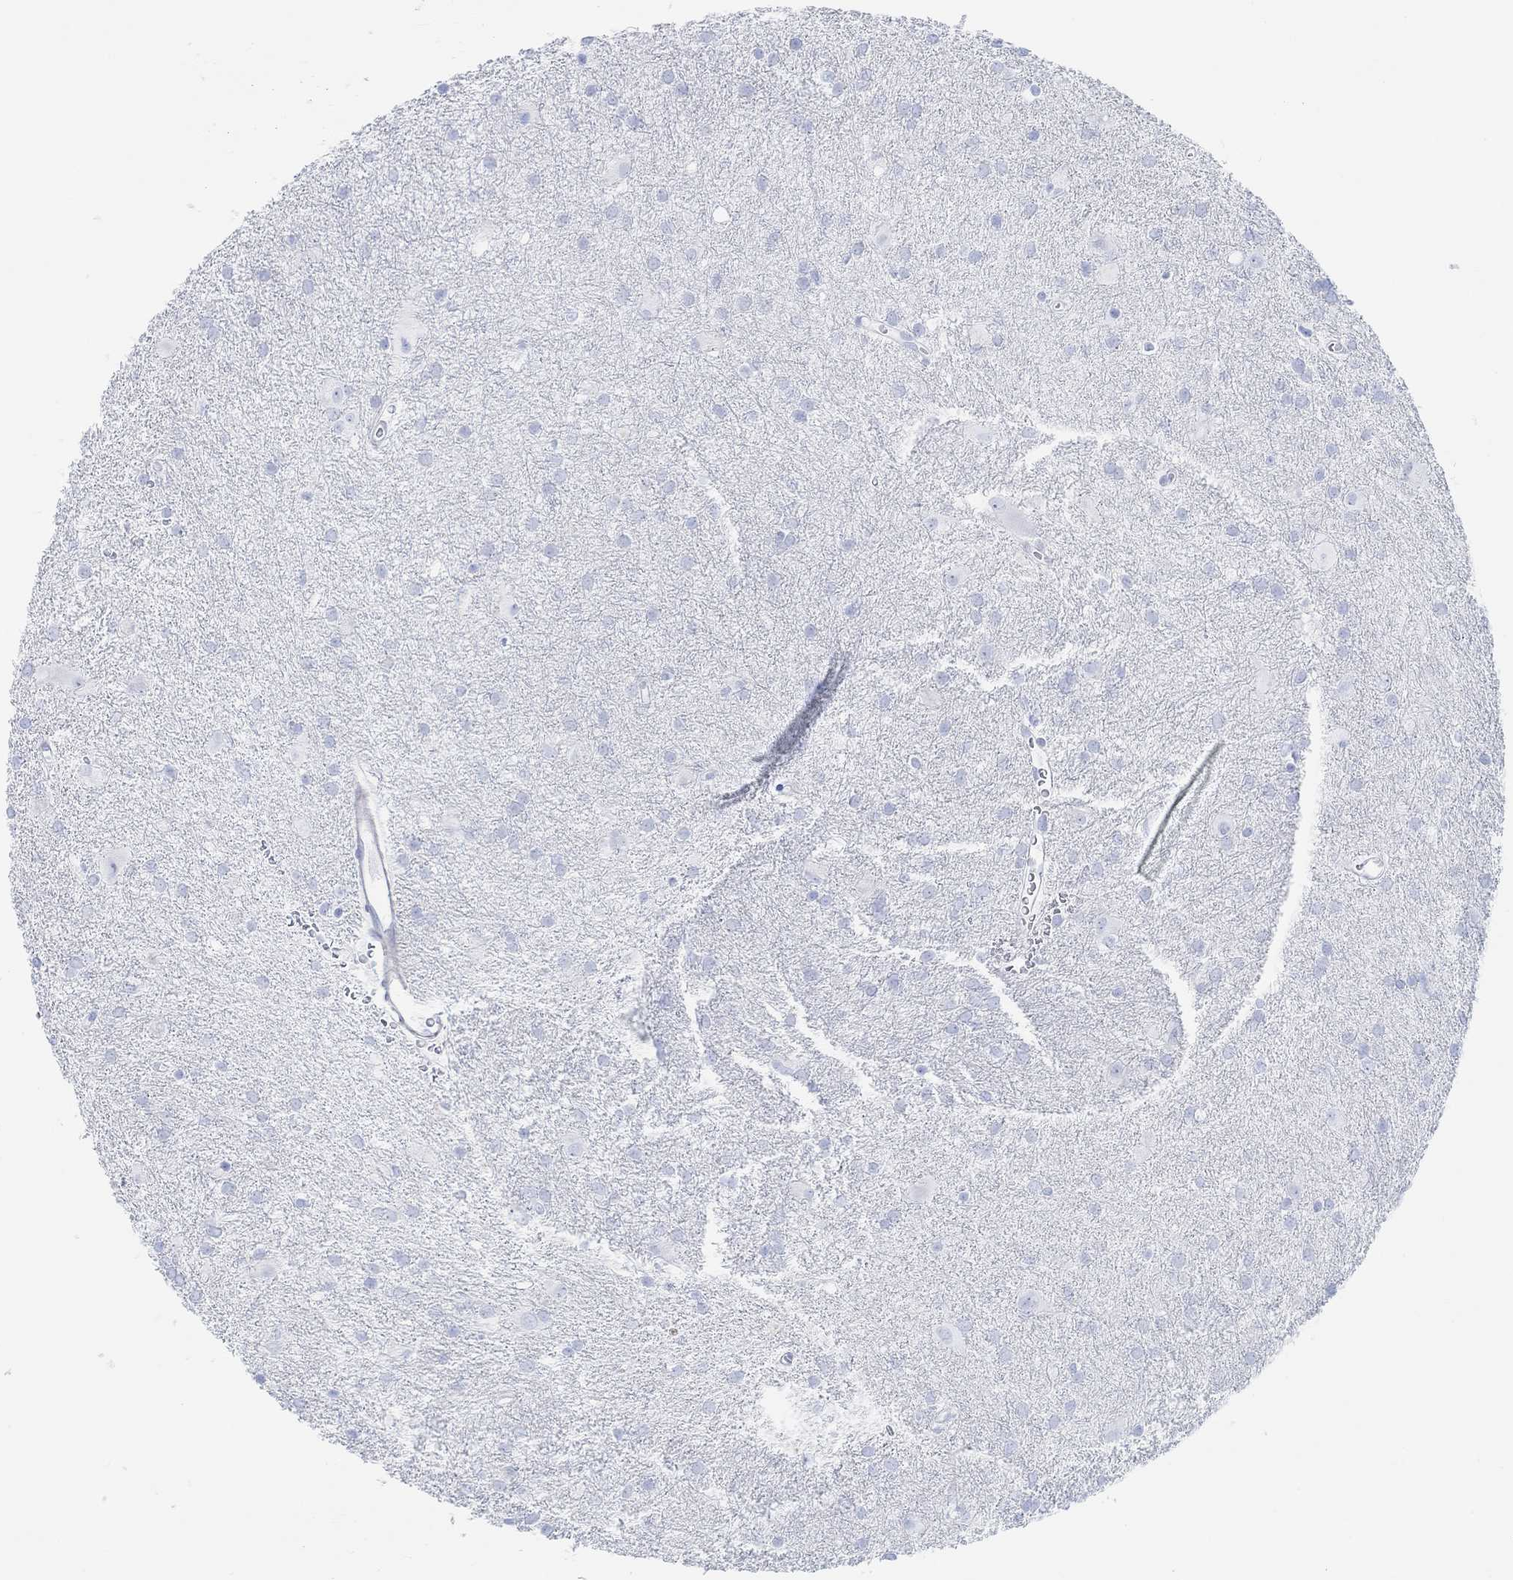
{"staining": {"intensity": "negative", "quantity": "none", "location": "none"}, "tissue": "glioma", "cell_type": "Tumor cells", "image_type": "cancer", "snomed": [{"axis": "morphology", "description": "Glioma, malignant, Low grade"}, {"axis": "topography", "description": "Brain"}], "caption": "This is a photomicrograph of IHC staining of glioma, which shows no positivity in tumor cells.", "gene": "ANKRD33", "patient": {"sex": "male", "age": 58}}